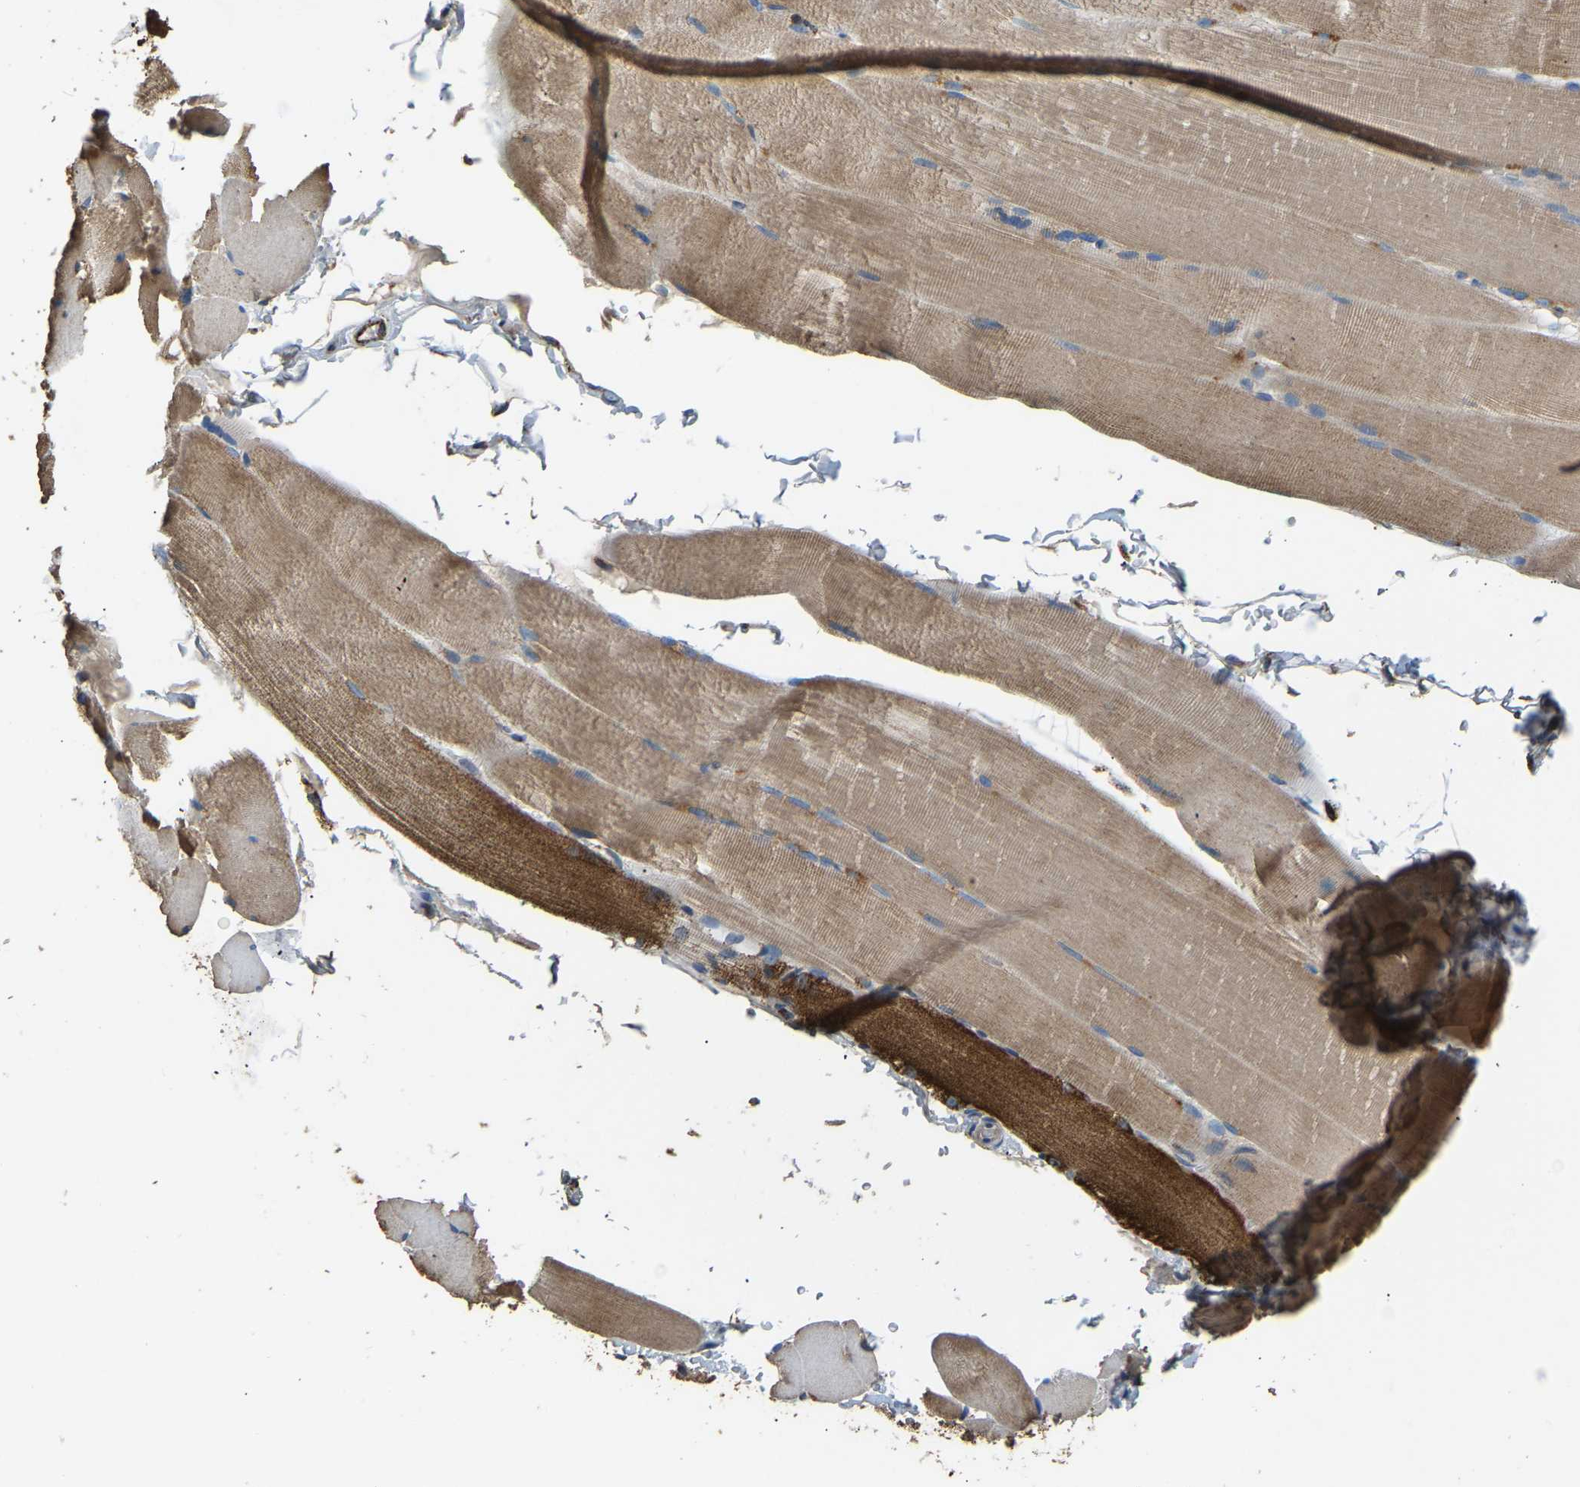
{"staining": {"intensity": "moderate", "quantity": "25%-75%", "location": "cytoplasmic/membranous"}, "tissue": "skeletal muscle", "cell_type": "Myocytes", "image_type": "normal", "snomed": [{"axis": "morphology", "description": "Normal tissue, NOS"}, {"axis": "topography", "description": "Skin"}, {"axis": "topography", "description": "Skeletal muscle"}], "caption": "Immunohistochemical staining of normal skeletal muscle shows 25%-75% levels of moderate cytoplasmic/membranous protein staining in about 25%-75% of myocytes. The protein of interest is stained brown, and the nuclei are stained in blue (DAB IHC with brightfield microscopy, high magnification).", "gene": "TUFM", "patient": {"sex": "male", "age": 83}}